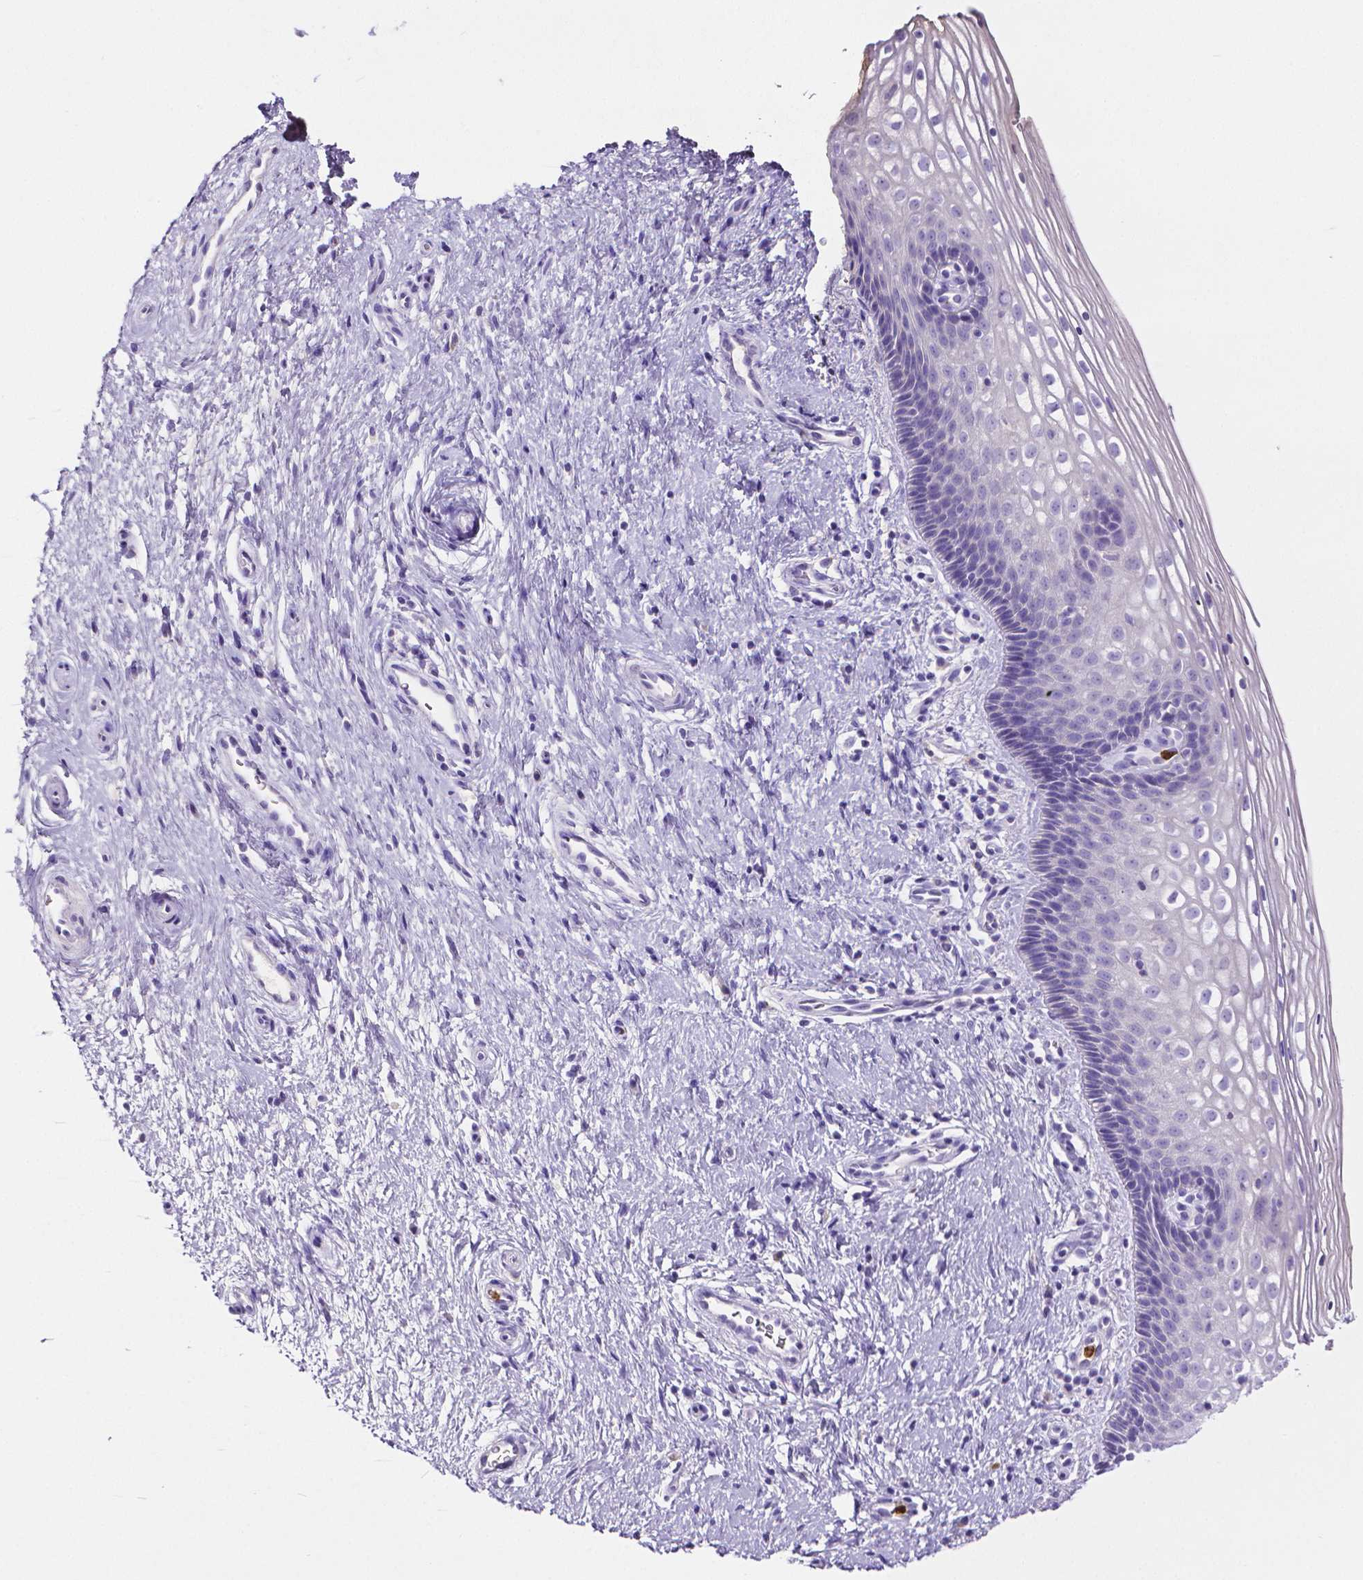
{"staining": {"intensity": "negative", "quantity": "none", "location": "none"}, "tissue": "cervix", "cell_type": "Glandular cells", "image_type": "normal", "snomed": [{"axis": "morphology", "description": "Normal tissue, NOS"}, {"axis": "topography", "description": "Cervix"}], "caption": "An immunohistochemistry (IHC) histopathology image of benign cervix is shown. There is no staining in glandular cells of cervix.", "gene": "MMP9", "patient": {"sex": "female", "age": 34}}